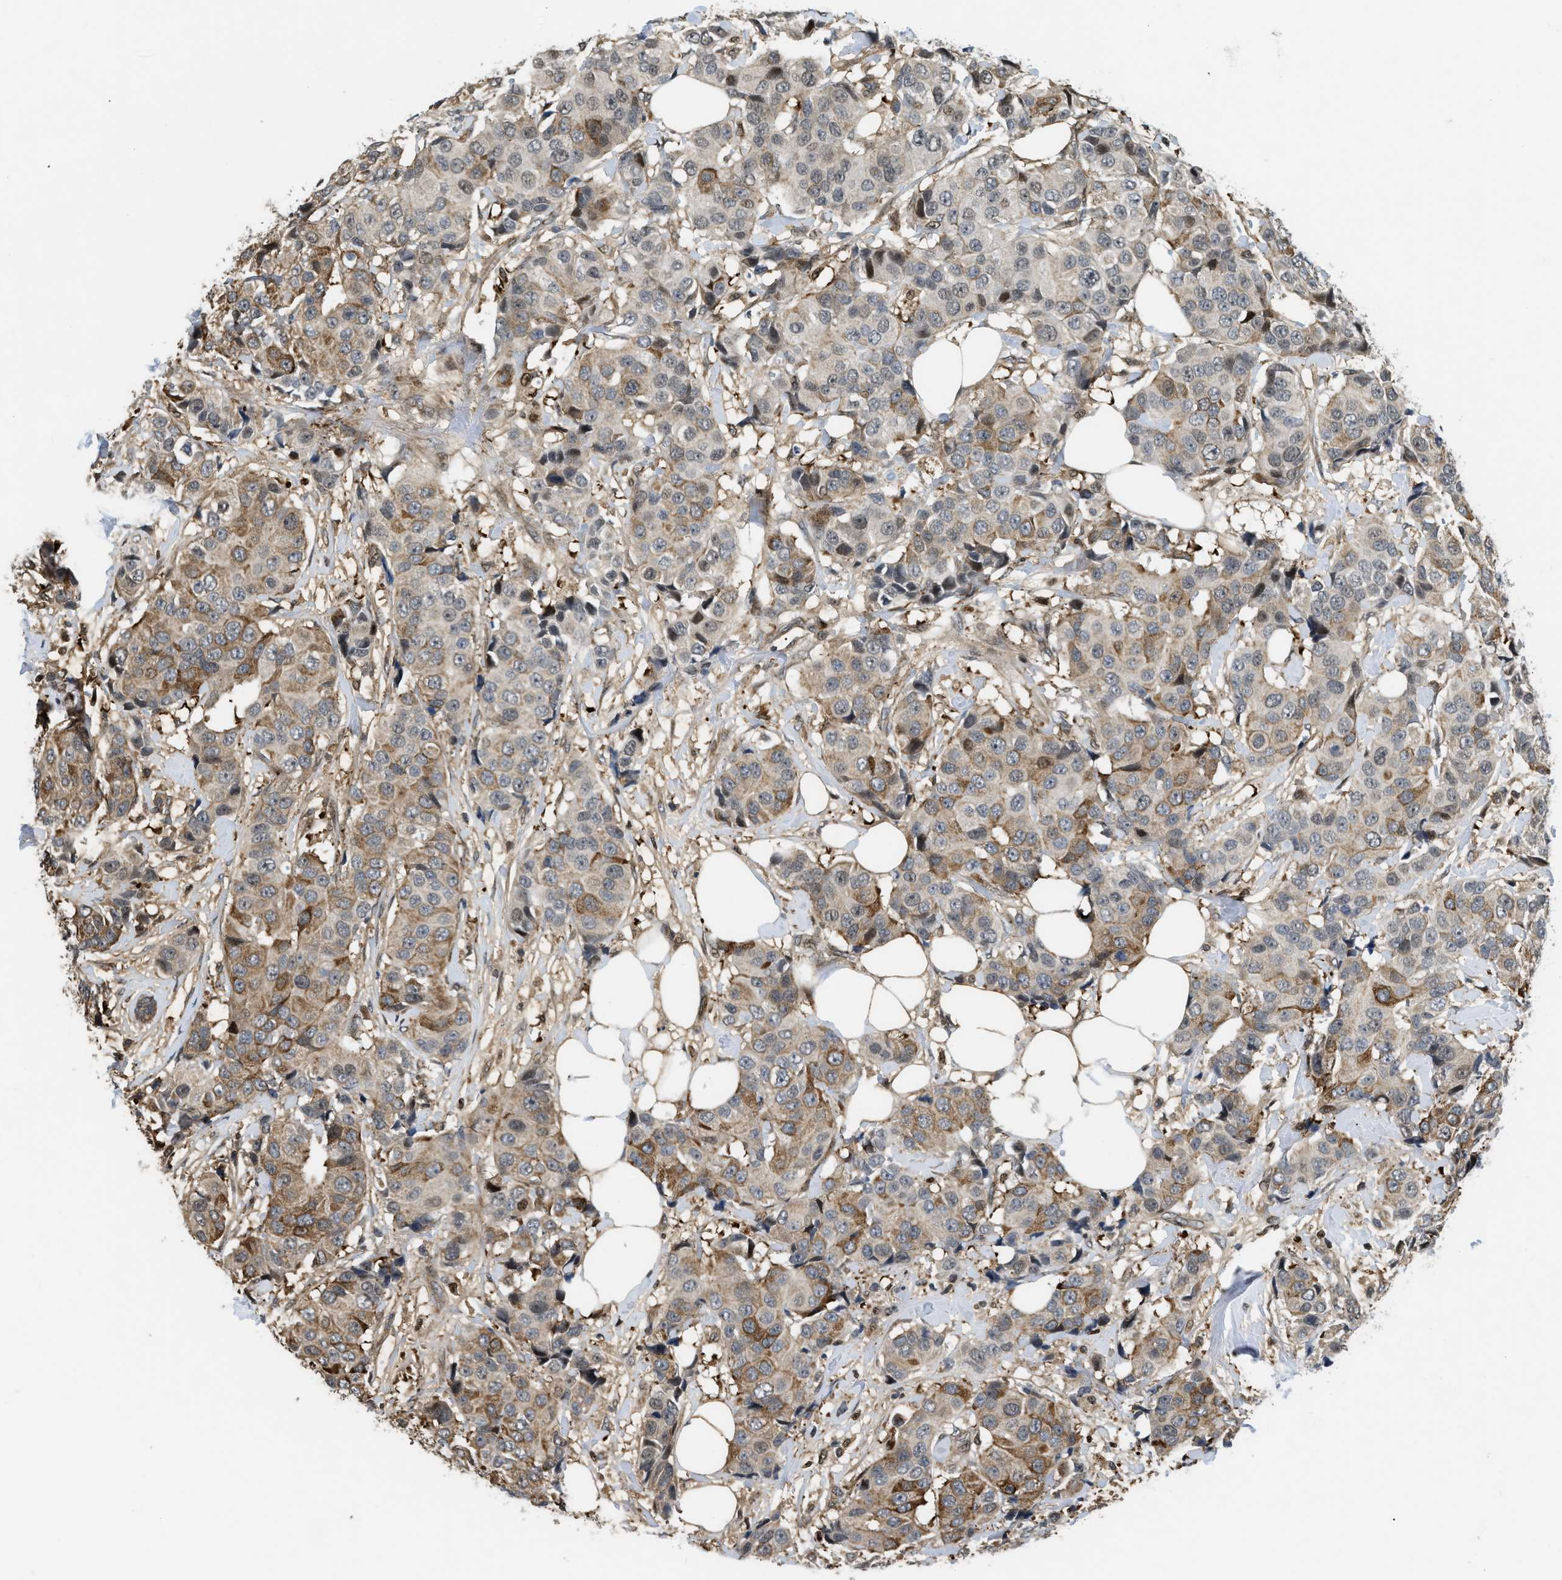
{"staining": {"intensity": "moderate", "quantity": "25%-75%", "location": "cytoplasmic/membranous"}, "tissue": "breast cancer", "cell_type": "Tumor cells", "image_type": "cancer", "snomed": [{"axis": "morphology", "description": "Normal tissue, NOS"}, {"axis": "morphology", "description": "Duct carcinoma"}, {"axis": "topography", "description": "Breast"}], "caption": "Human breast infiltrating ductal carcinoma stained with a brown dye reveals moderate cytoplasmic/membranous positive expression in approximately 25%-75% of tumor cells.", "gene": "LTA4H", "patient": {"sex": "female", "age": 39}}